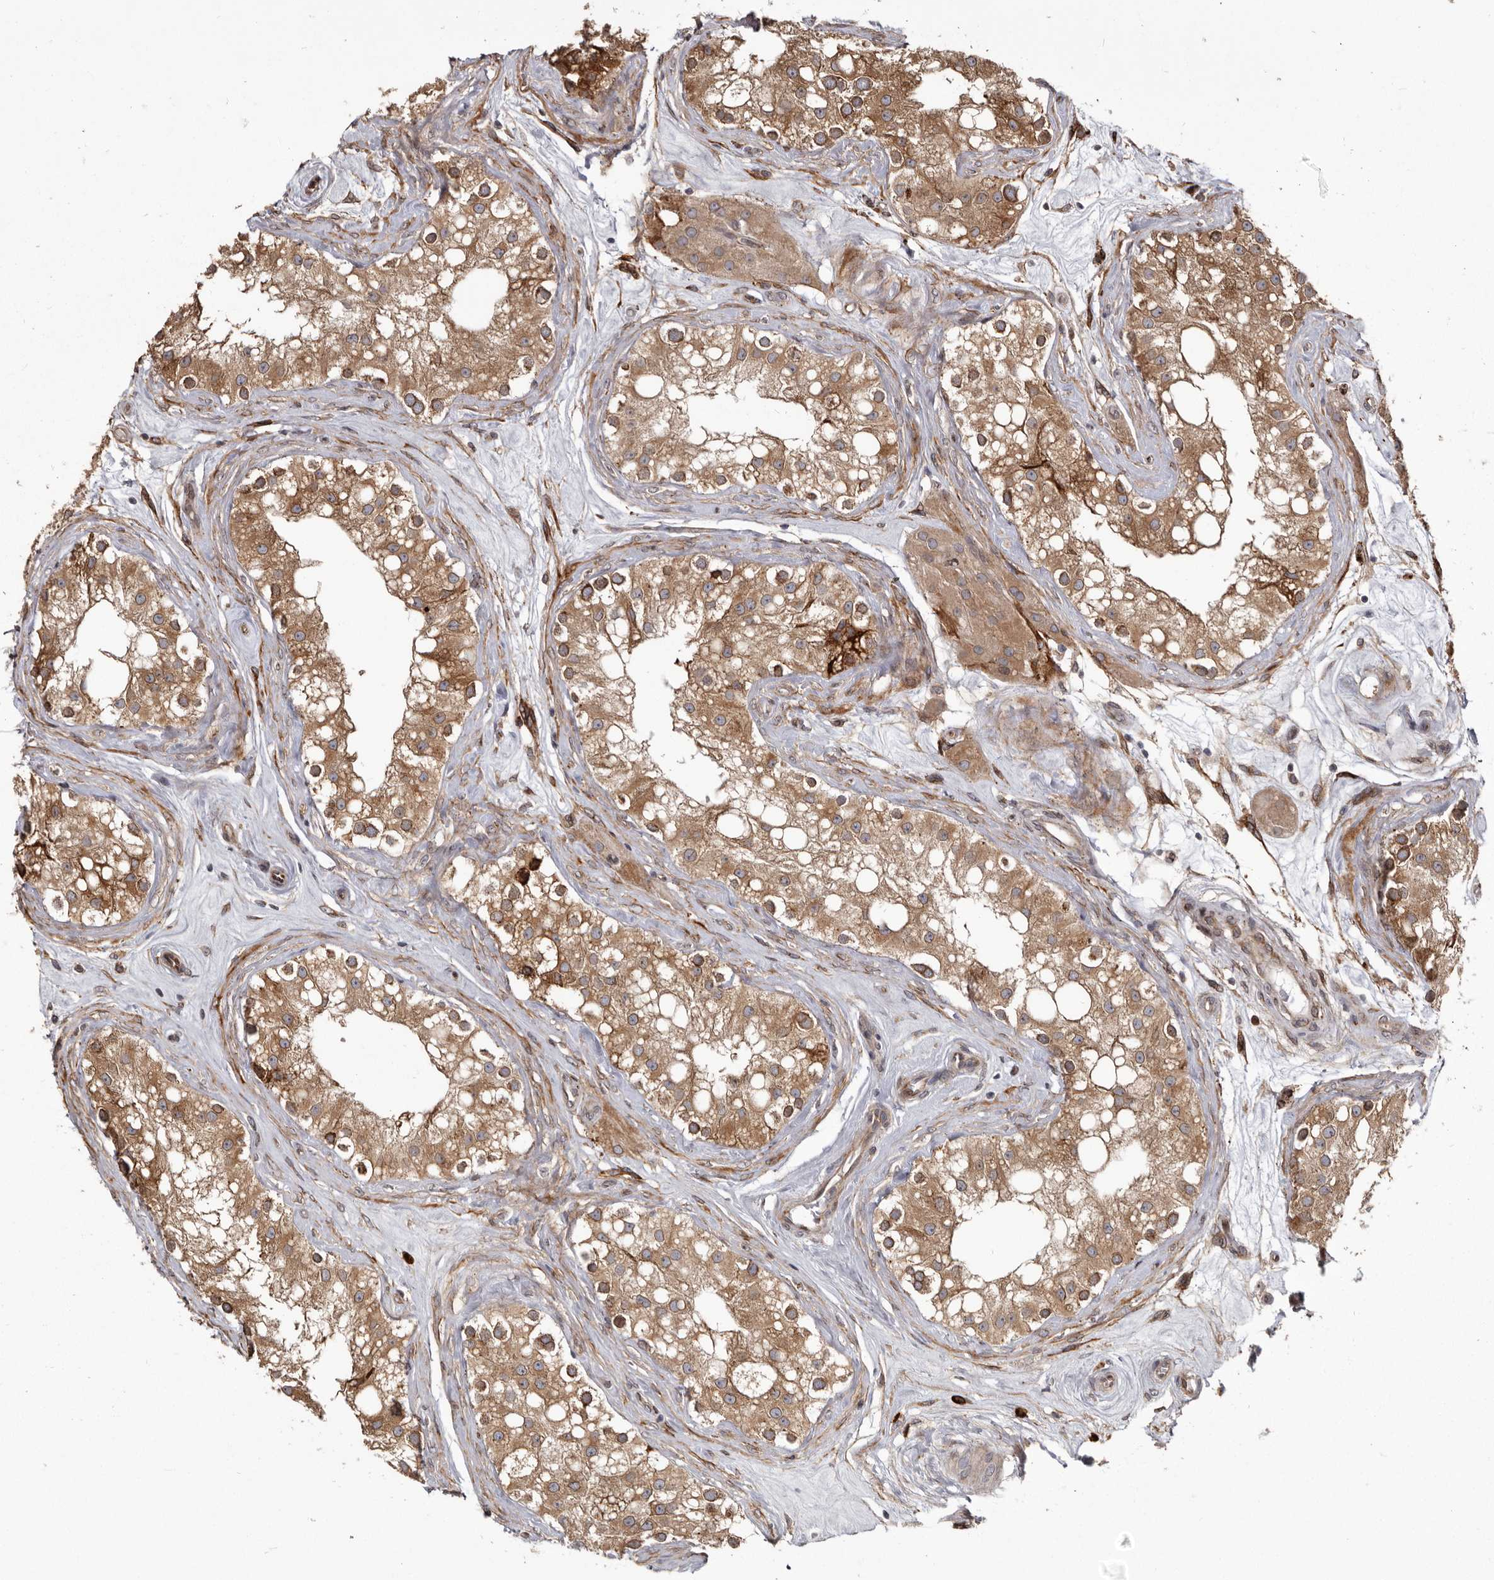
{"staining": {"intensity": "strong", "quantity": "<25%", "location": "cytoplasmic/membranous"}, "tissue": "testis", "cell_type": "Cells in seminiferous ducts", "image_type": "normal", "snomed": [{"axis": "morphology", "description": "Normal tissue, NOS"}, {"axis": "topography", "description": "Testis"}], "caption": "Testis was stained to show a protein in brown. There is medium levels of strong cytoplasmic/membranous positivity in approximately <25% of cells in seminiferous ducts. The protein is stained brown, and the nuclei are stained in blue (DAB IHC with brightfield microscopy, high magnification).", "gene": "NUP43", "patient": {"sex": "male", "age": 84}}